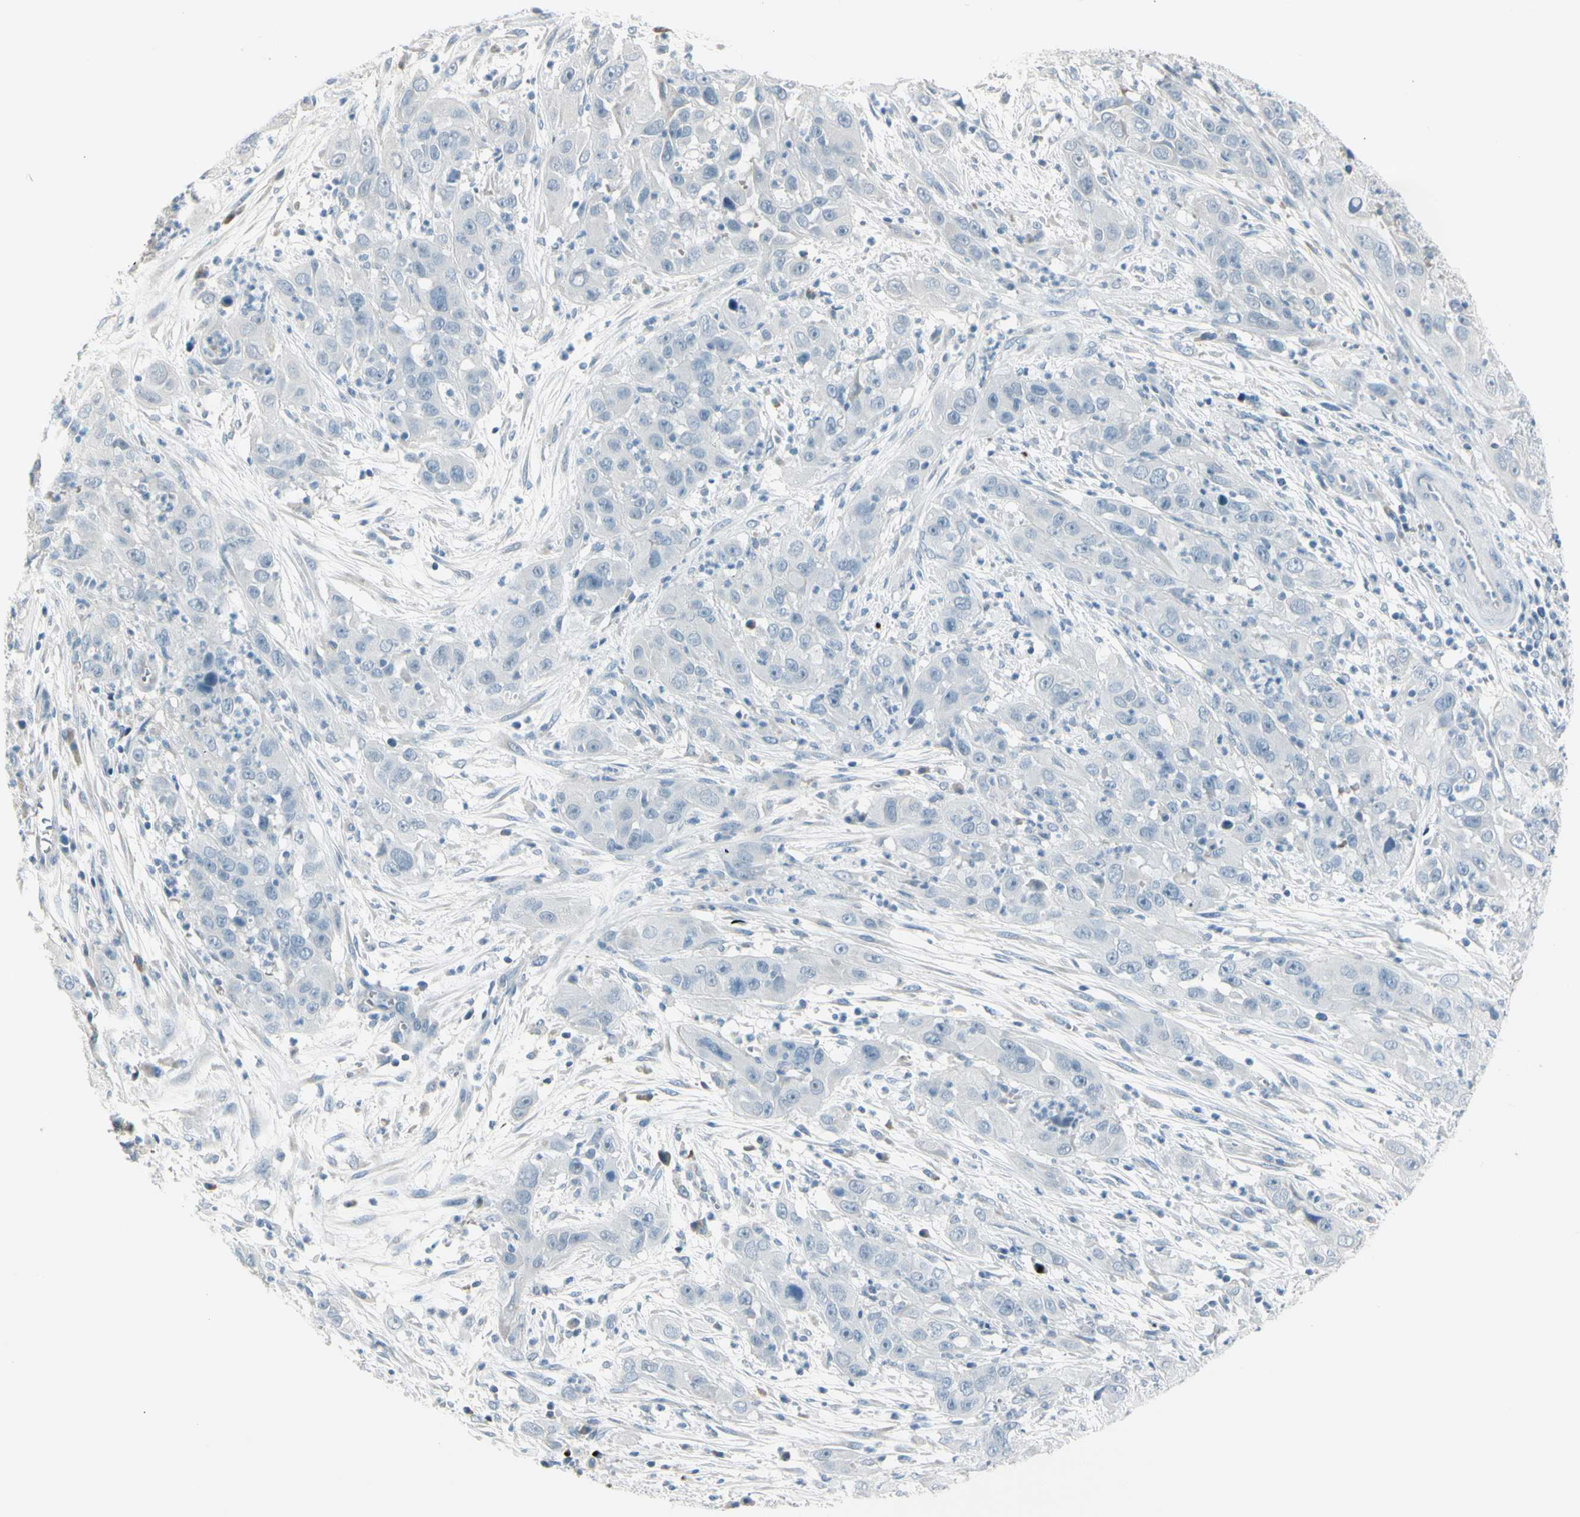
{"staining": {"intensity": "negative", "quantity": "none", "location": "none"}, "tissue": "cervical cancer", "cell_type": "Tumor cells", "image_type": "cancer", "snomed": [{"axis": "morphology", "description": "Squamous cell carcinoma, NOS"}, {"axis": "topography", "description": "Cervix"}], "caption": "A micrograph of human squamous cell carcinoma (cervical) is negative for staining in tumor cells. (DAB (3,3'-diaminobenzidine) IHC visualized using brightfield microscopy, high magnification).", "gene": "GPR34", "patient": {"sex": "female", "age": 32}}